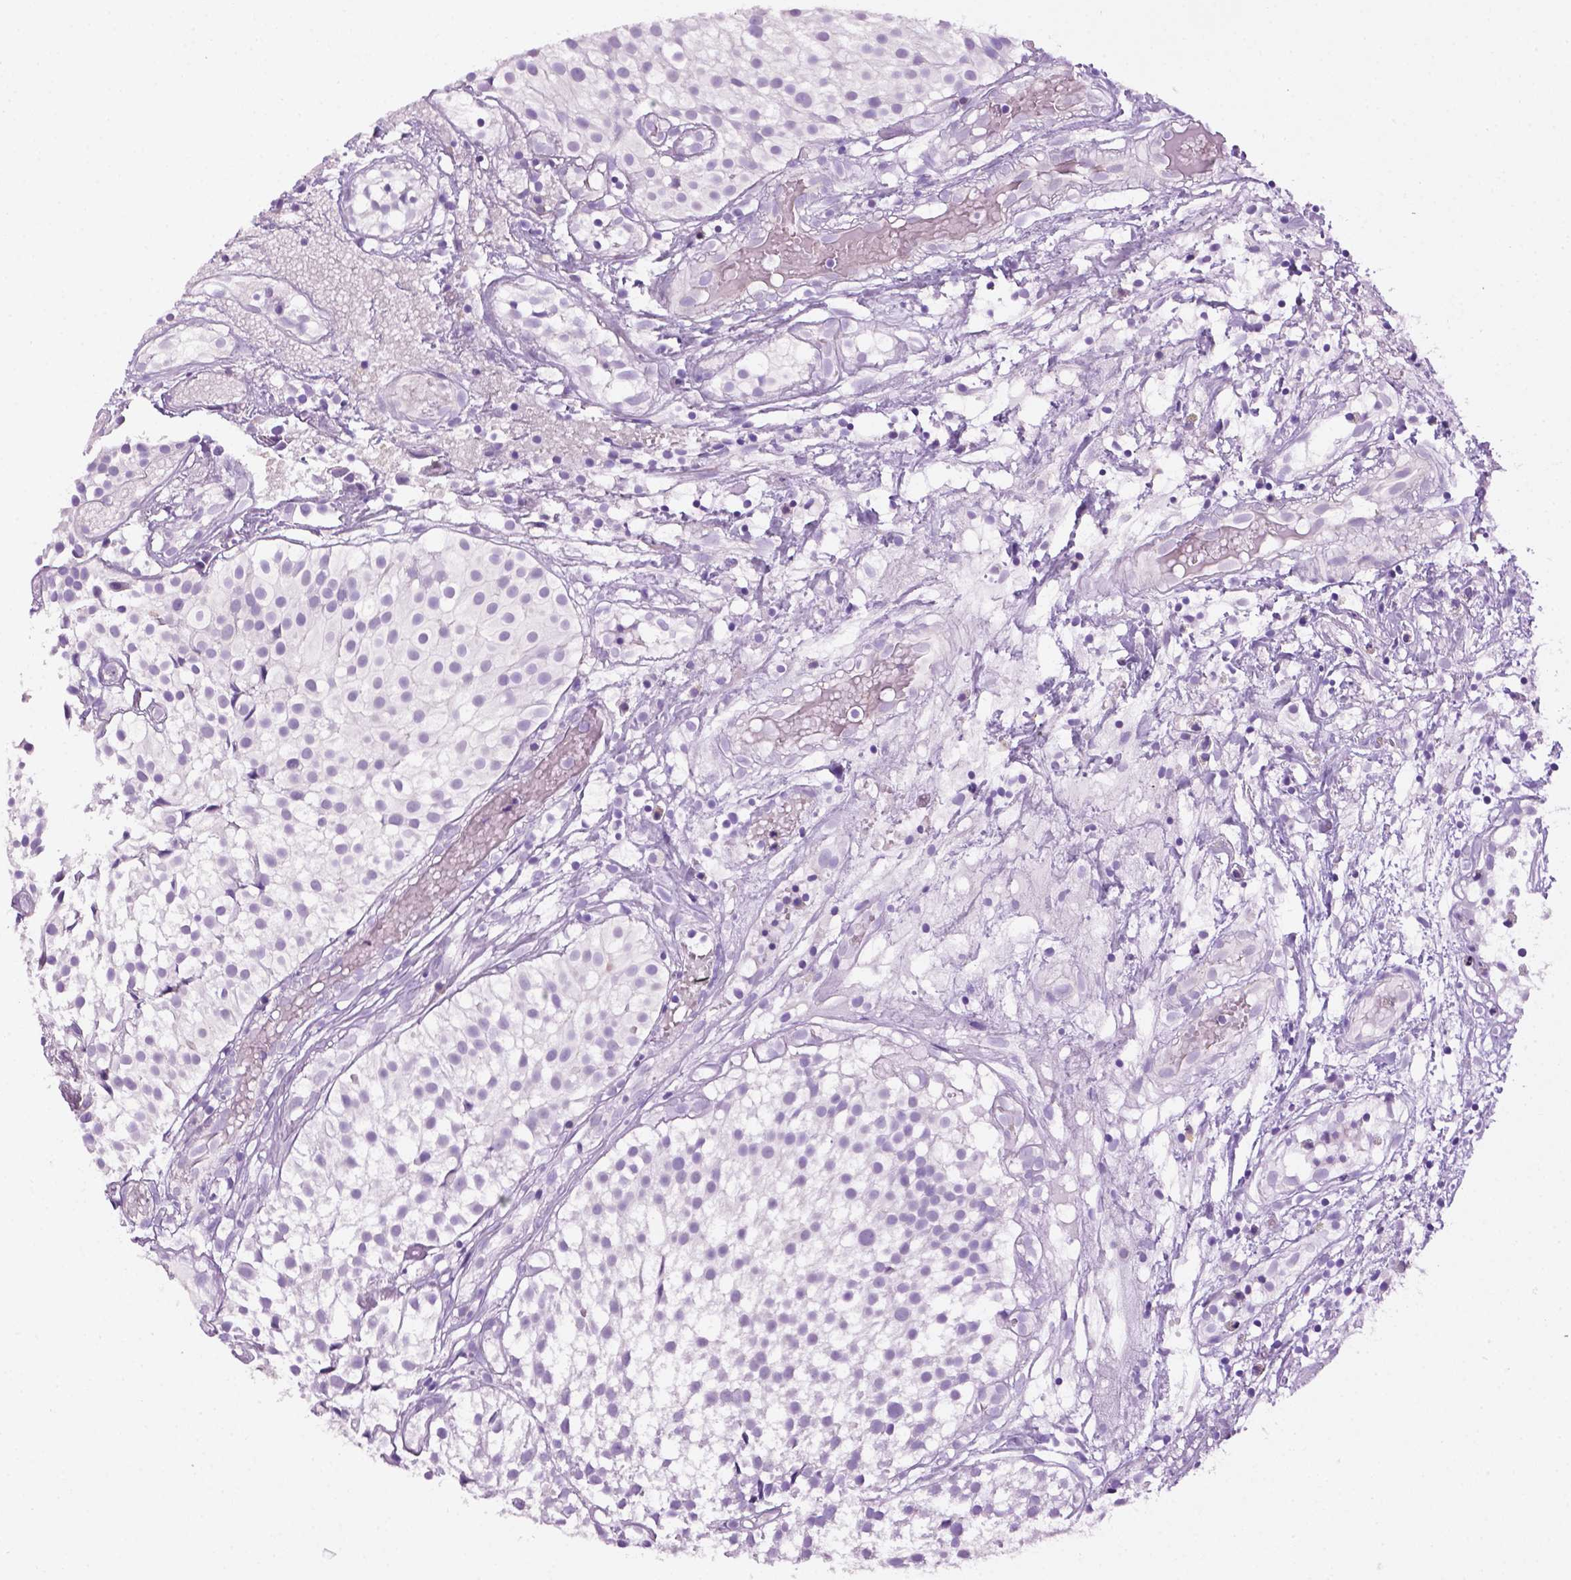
{"staining": {"intensity": "negative", "quantity": "none", "location": "none"}, "tissue": "urothelial cancer", "cell_type": "Tumor cells", "image_type": "cancer", "snomed": [{"axis": "morphology", "description": "Urothelial carcinoma, Low grade"}, {"axis": "topography", "description": "Urinary bladder"}], "caption": "This photomicrograph is of low-grade urothelial carcinoma stained with immunohistochemistry to label a protein in brown with the nuclei are counter-stained blue. There is no expression in tumor cells. (DAB immunohistochemistry visualized using brightfield microscopy, high magnification).", "gene": "PHGR1", "patient": {"sex": "male", "age": 79}}